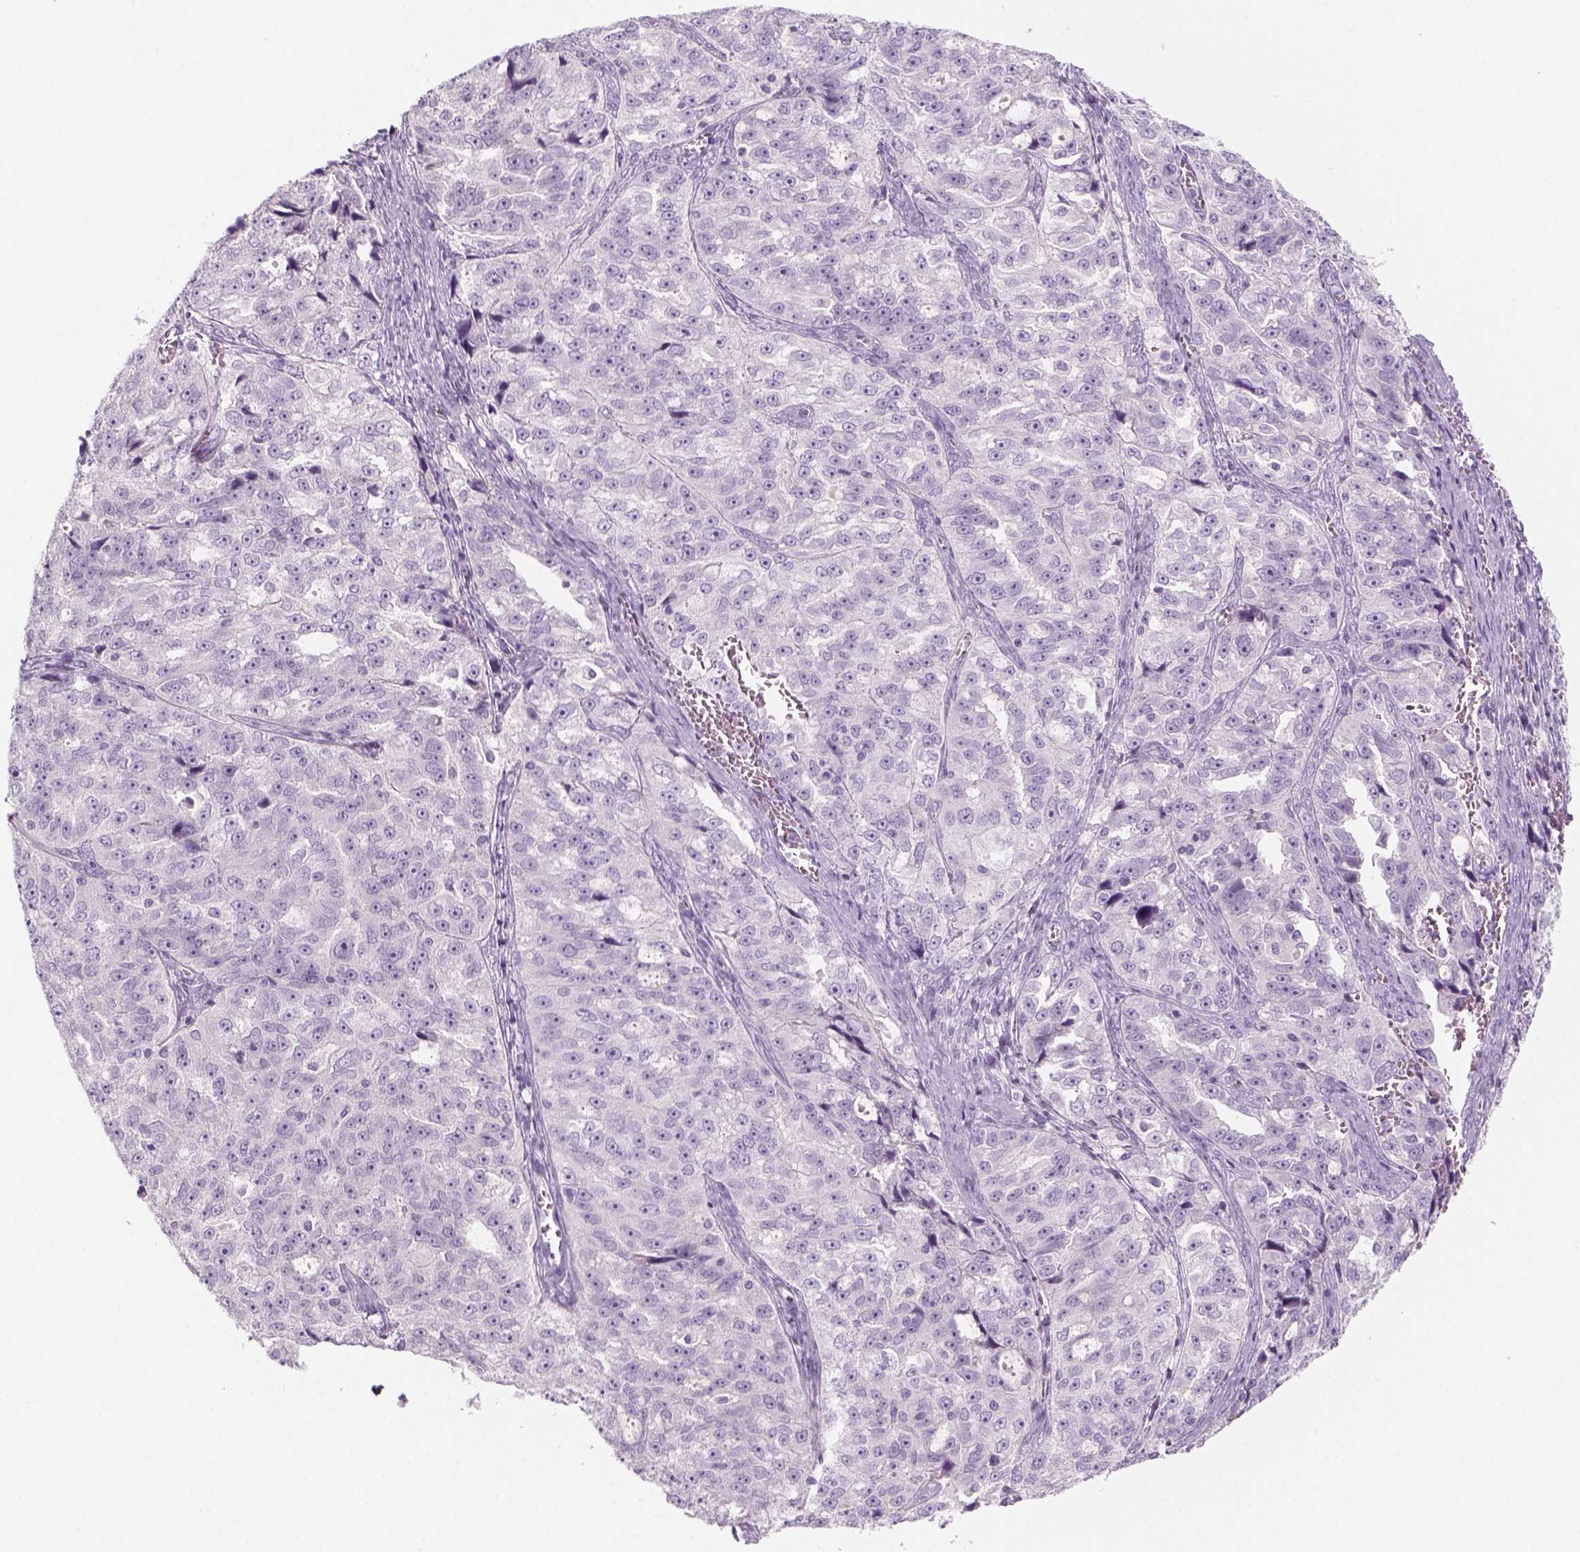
{"staining": {"intensity": "negative", "quantity": "none", "location": "none"}, "tissue": "ovarian cancer", "cell_type": "Tumor cells", "image_type": "cancer", "snomed": [{"axis": "morphology", "description": "Cystadenocarcinoma, serous, NOS"}, {"axis": "topography", "description": "Ovary"}], "caption": "Human ovarian cancer stained for a protein using IHC shows no positivity in tumor cells.", "gene": "KRT25", "patient": {"sex": "female", "age": 51}}